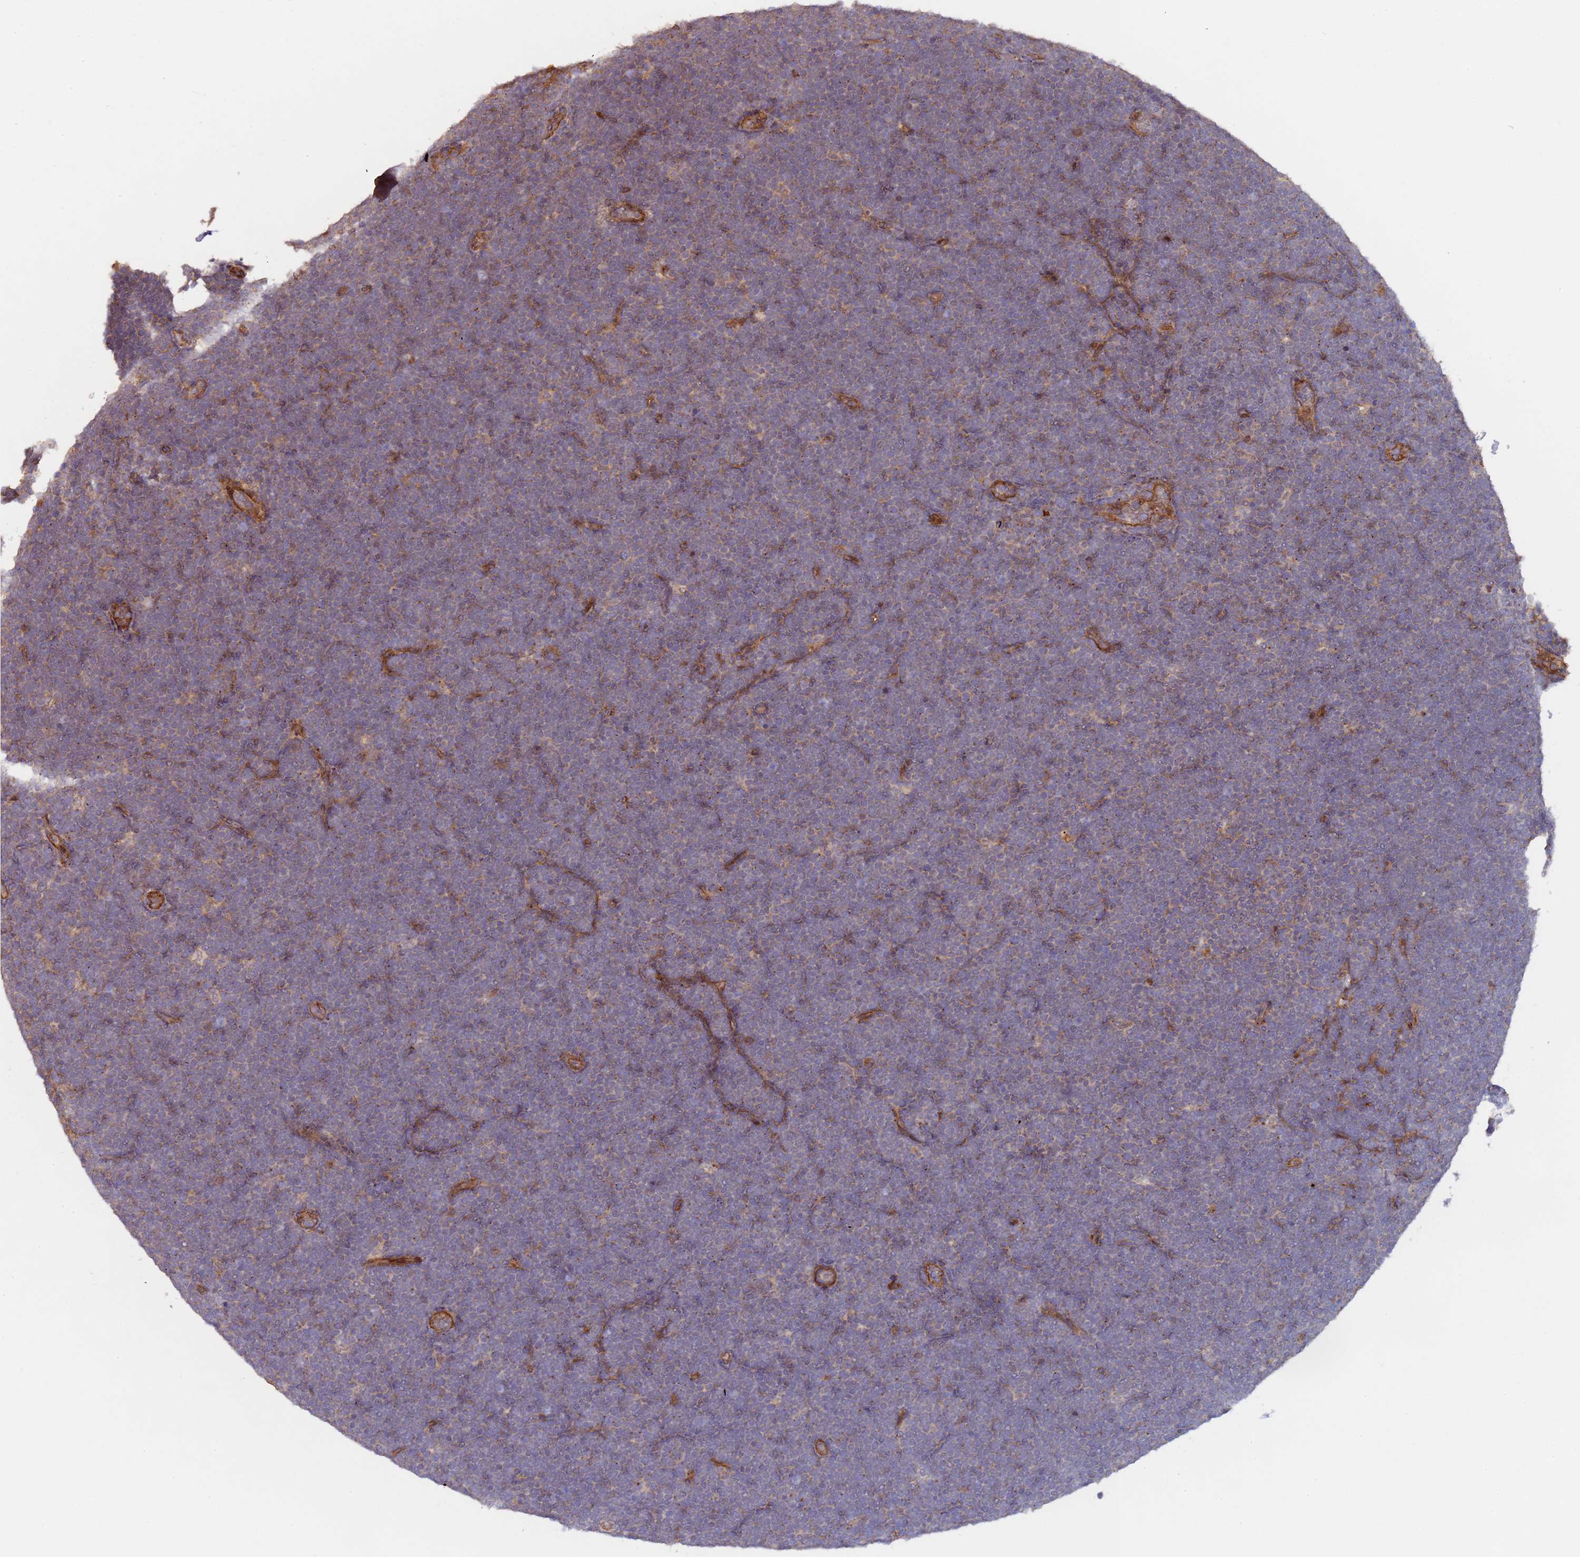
{"staining": {"intensity": "negative", "quantity": "none", "location": "none"}, "tissue": "lymphoma", "cell_type": "Tumor cells", "image_type": "cancer", "snomed": [{"axis": "morphology", "description": "Malignant lymphoma, non-Hodgkin's type, High grade"}, {"axis": "topography", "description": "Lymph node"}], "caption": "Immunohistochemistry (IHC) micrograph of malignant lymphoma, non-Hodgkin's type (high-grade) stained for a protein (brown), which shows no positivity in tumor cells. (Immunohistochemistry, brightfield microscopy, high magnification).", "gene": "KANSL1L", "patient": {"sex": "male", "age": 13}}